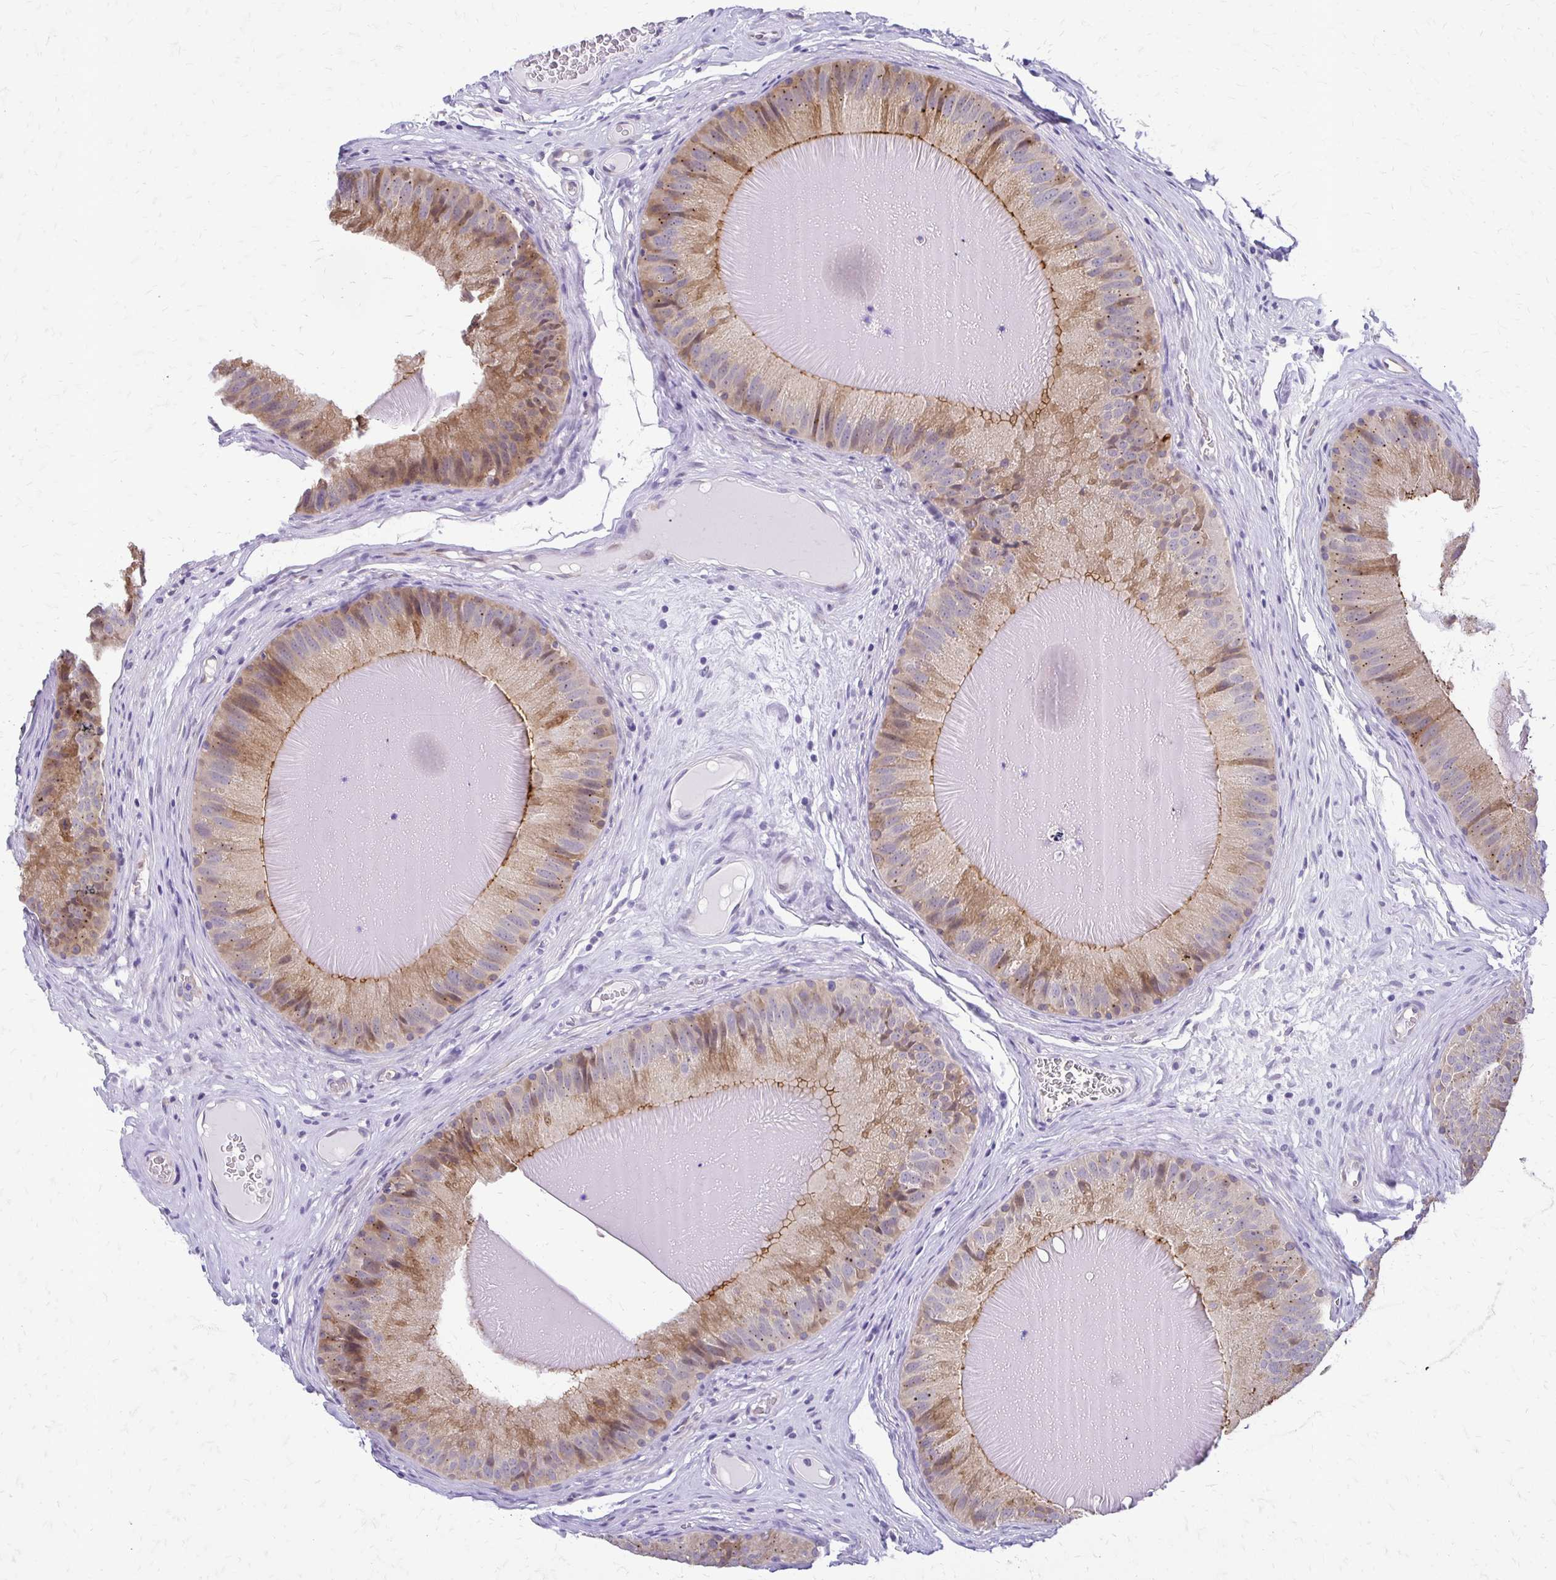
{"staining": {"intensity": "moderate", "quantity": ">75%", "location": "cytoplasmic/membranous"}, "tissue": "epididymis", "cell_type": "Glandular cells", "image_type": "normal", "snomed": [{"axis": "morphology", "description": "Normal tissue, NOS"}, {"axis": "topography", "description": "Epididymis, spermatic cord, NOS"}], "caption": "Moderate cytoplasmic/membranous staining for a protein is appreciated in about >75% of glandular cells of normal epididymis using IHC.", "gene": "EPYC", "patient": {"sex": "male", "age": 39}}